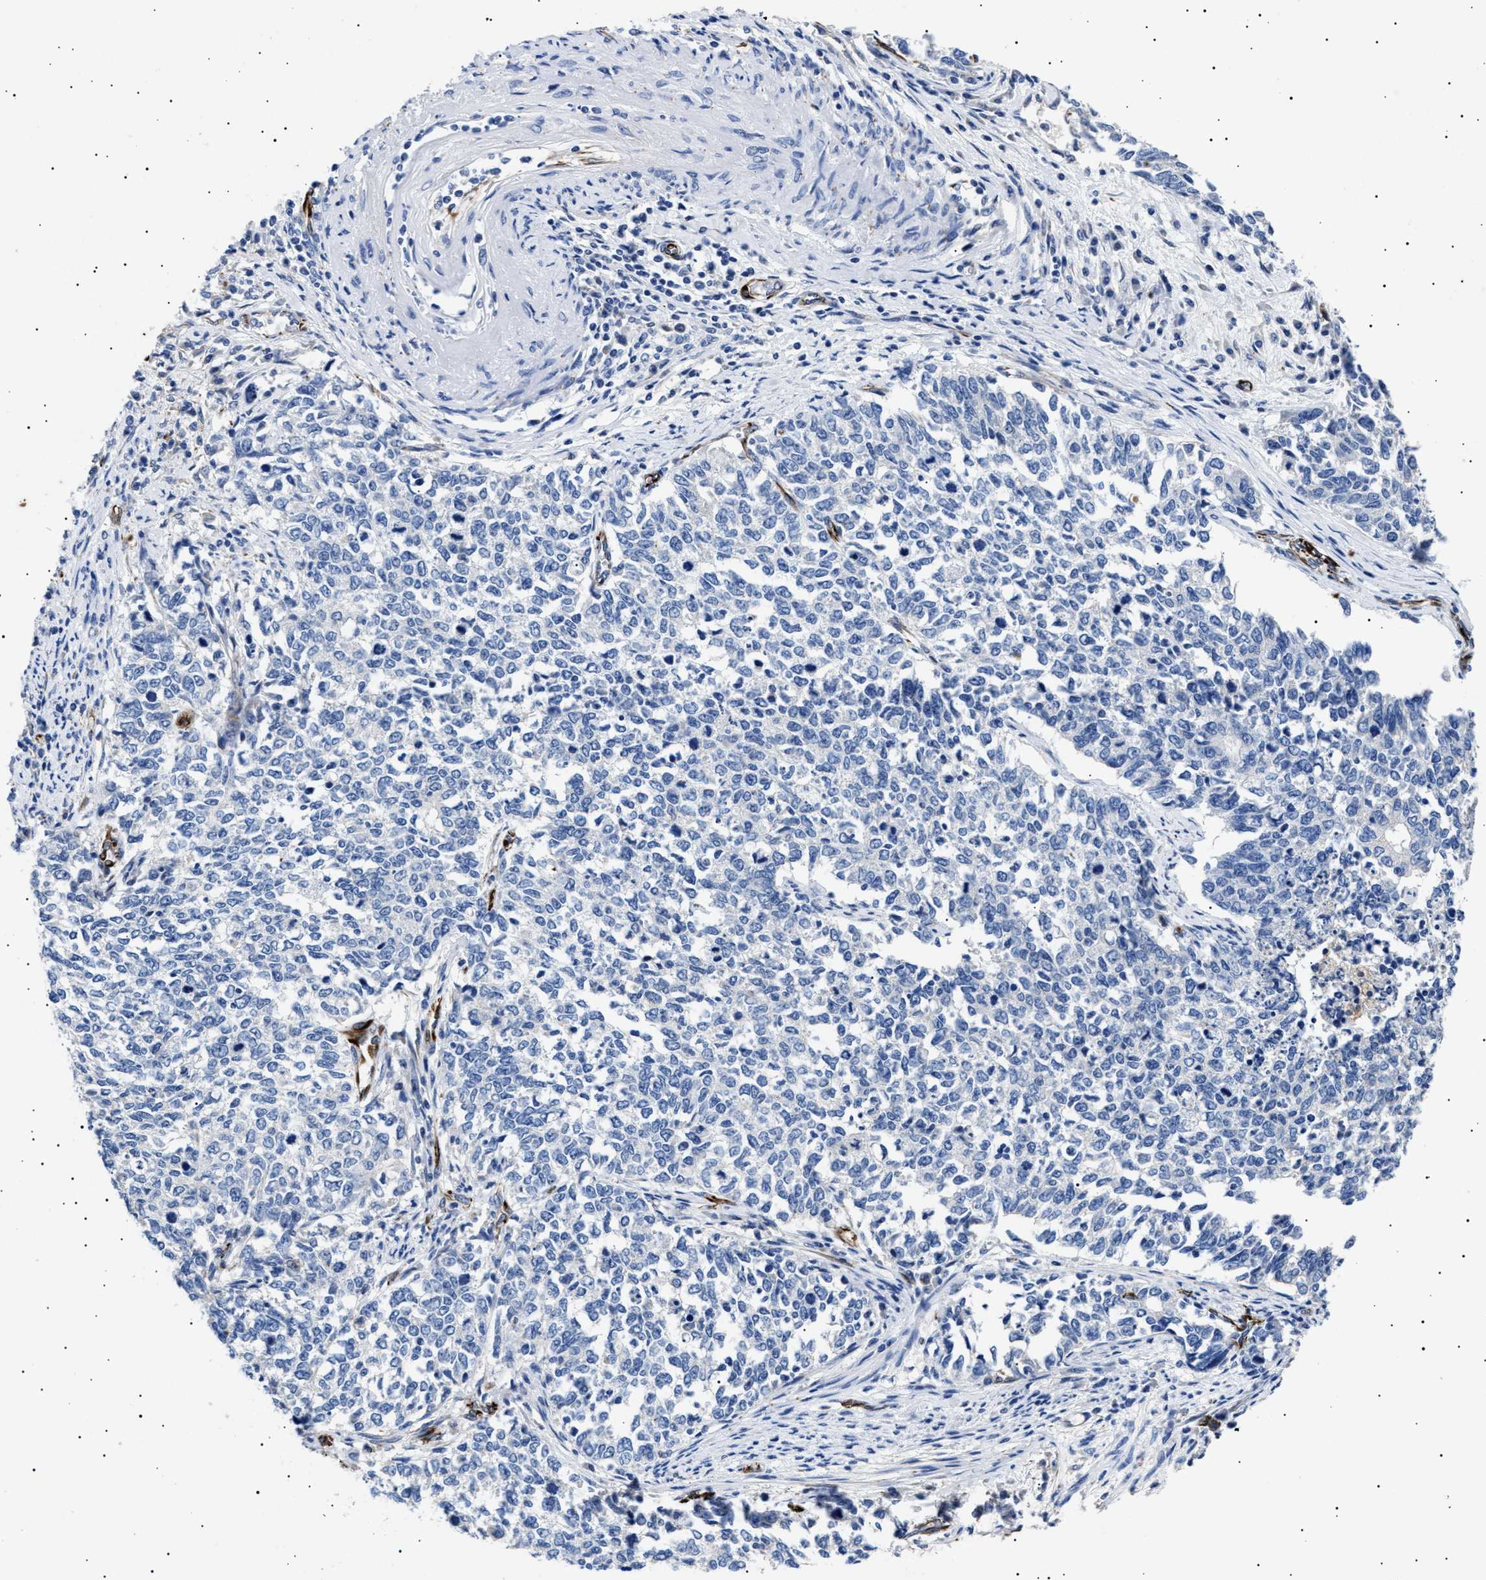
{"staining": {"intensity": "negative", "quantity": "none", "location": "none"}, "tissue": "cervical cancer", "cell_type": "Tumor cells", "image_type": "cancer", "snomed": [{"axis": "morphology", "description": "Squamous cell carcinoma, NOS"}, {"axis": "topography", "description": "Cervix"}], "caption": "A high-resolution image shows immunohistochemistry (IHC) staining of cervical squamous cell carcinoma, which exhibits no significant positivity in tumor cells.", "gene": "OLFML2A", "patient": {"sex": "female", "age": 63}}